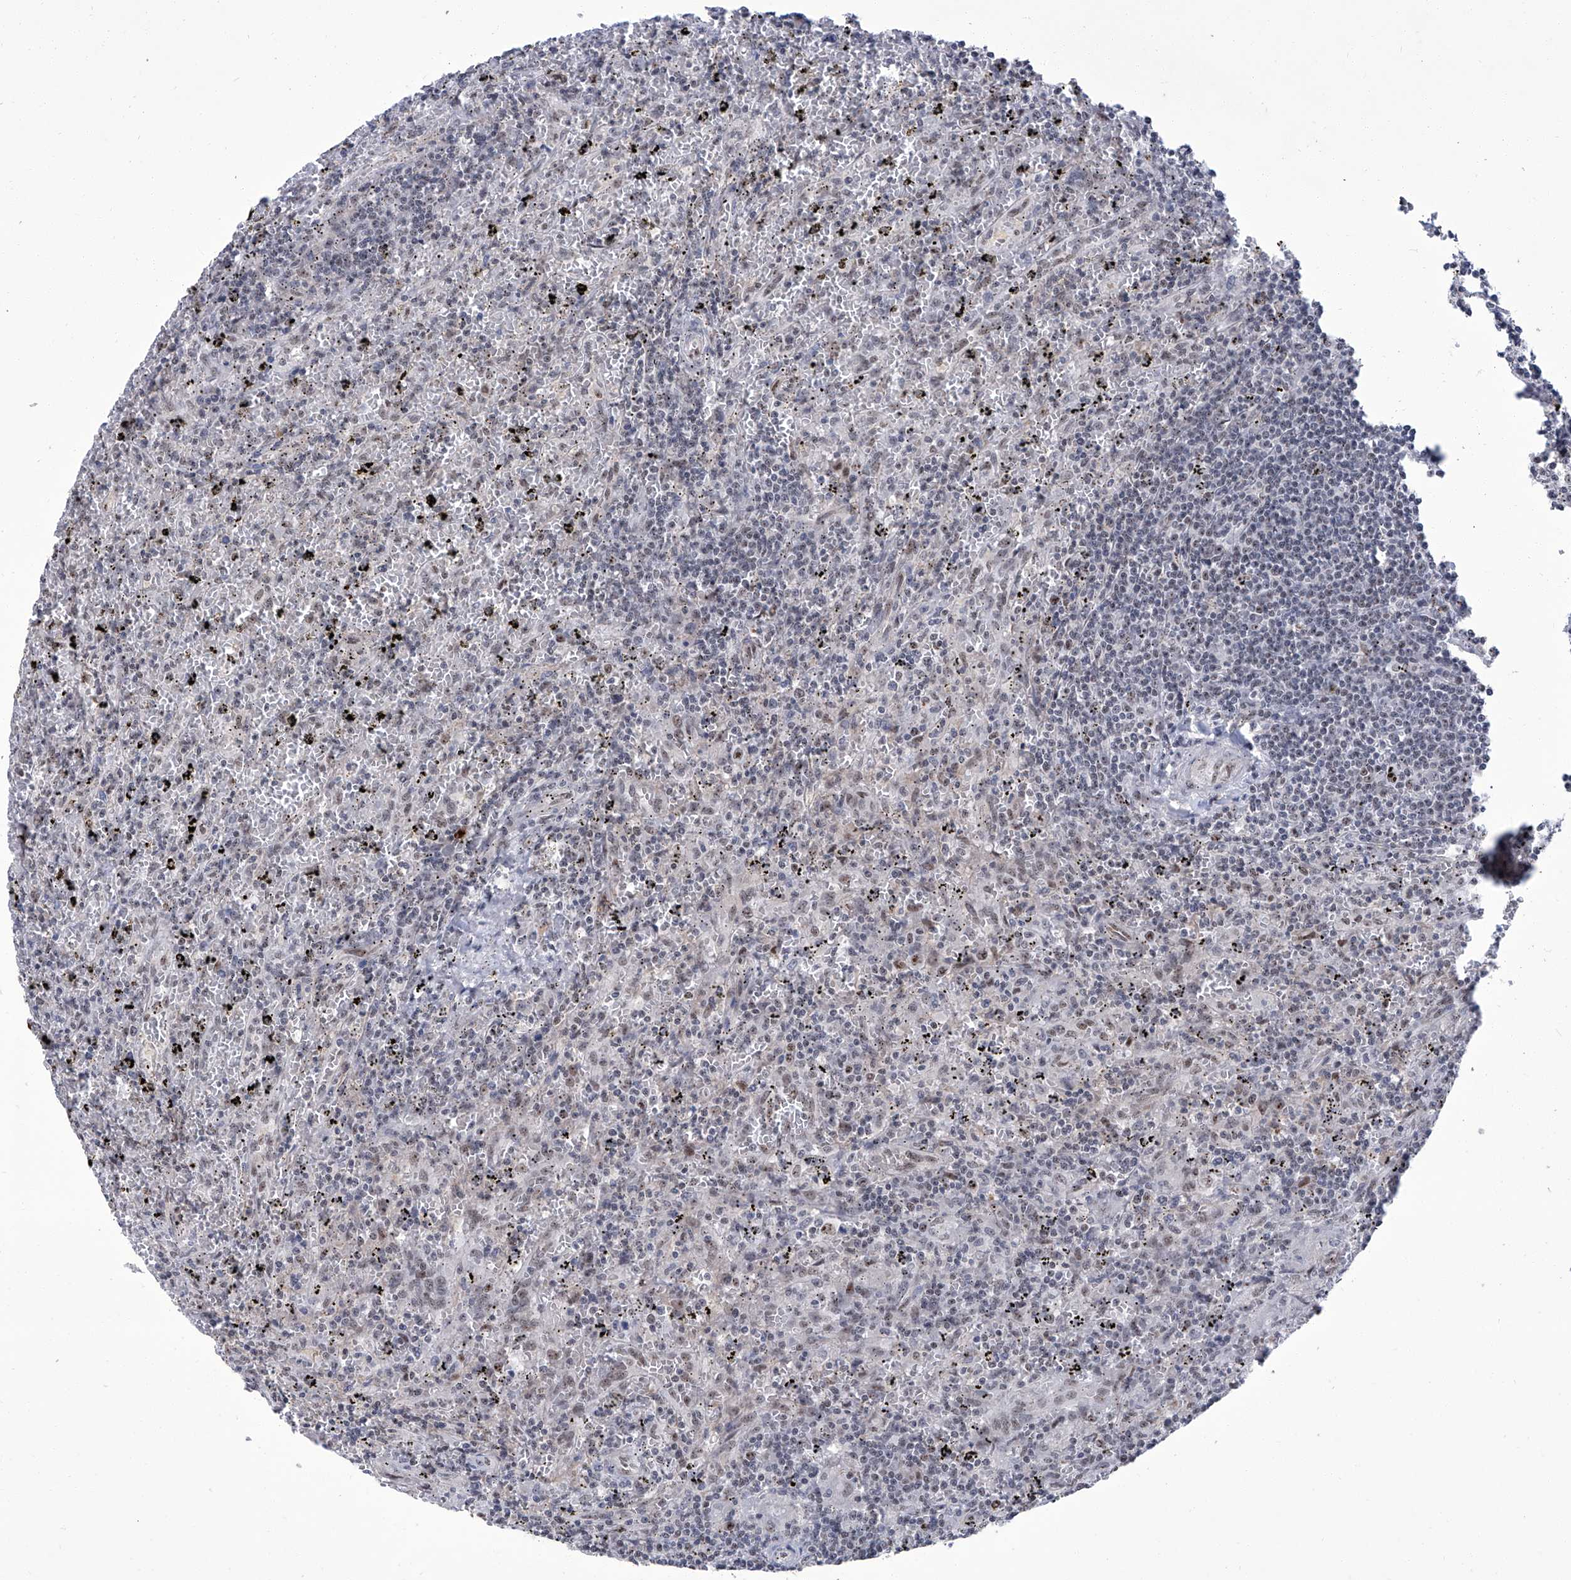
{"staining": {"intensity": "negative", "quantity": "none", "location": "none"}, "tissue": "lymphoma", "cell_type": "Tumor cells", "image_type": "cancer", "snomed": [{"axis": "morphology", "description": "Malignant lymphoma, non-Hodgkin's type, Low grade"}, {"axis": "topography", "description": "Spleen"}], "caption": "A micrograph of human lymphoma is negative for staining in tumor cells.", "gene": "CMTR1", "patient": {"sex": "male", "age": 76}}